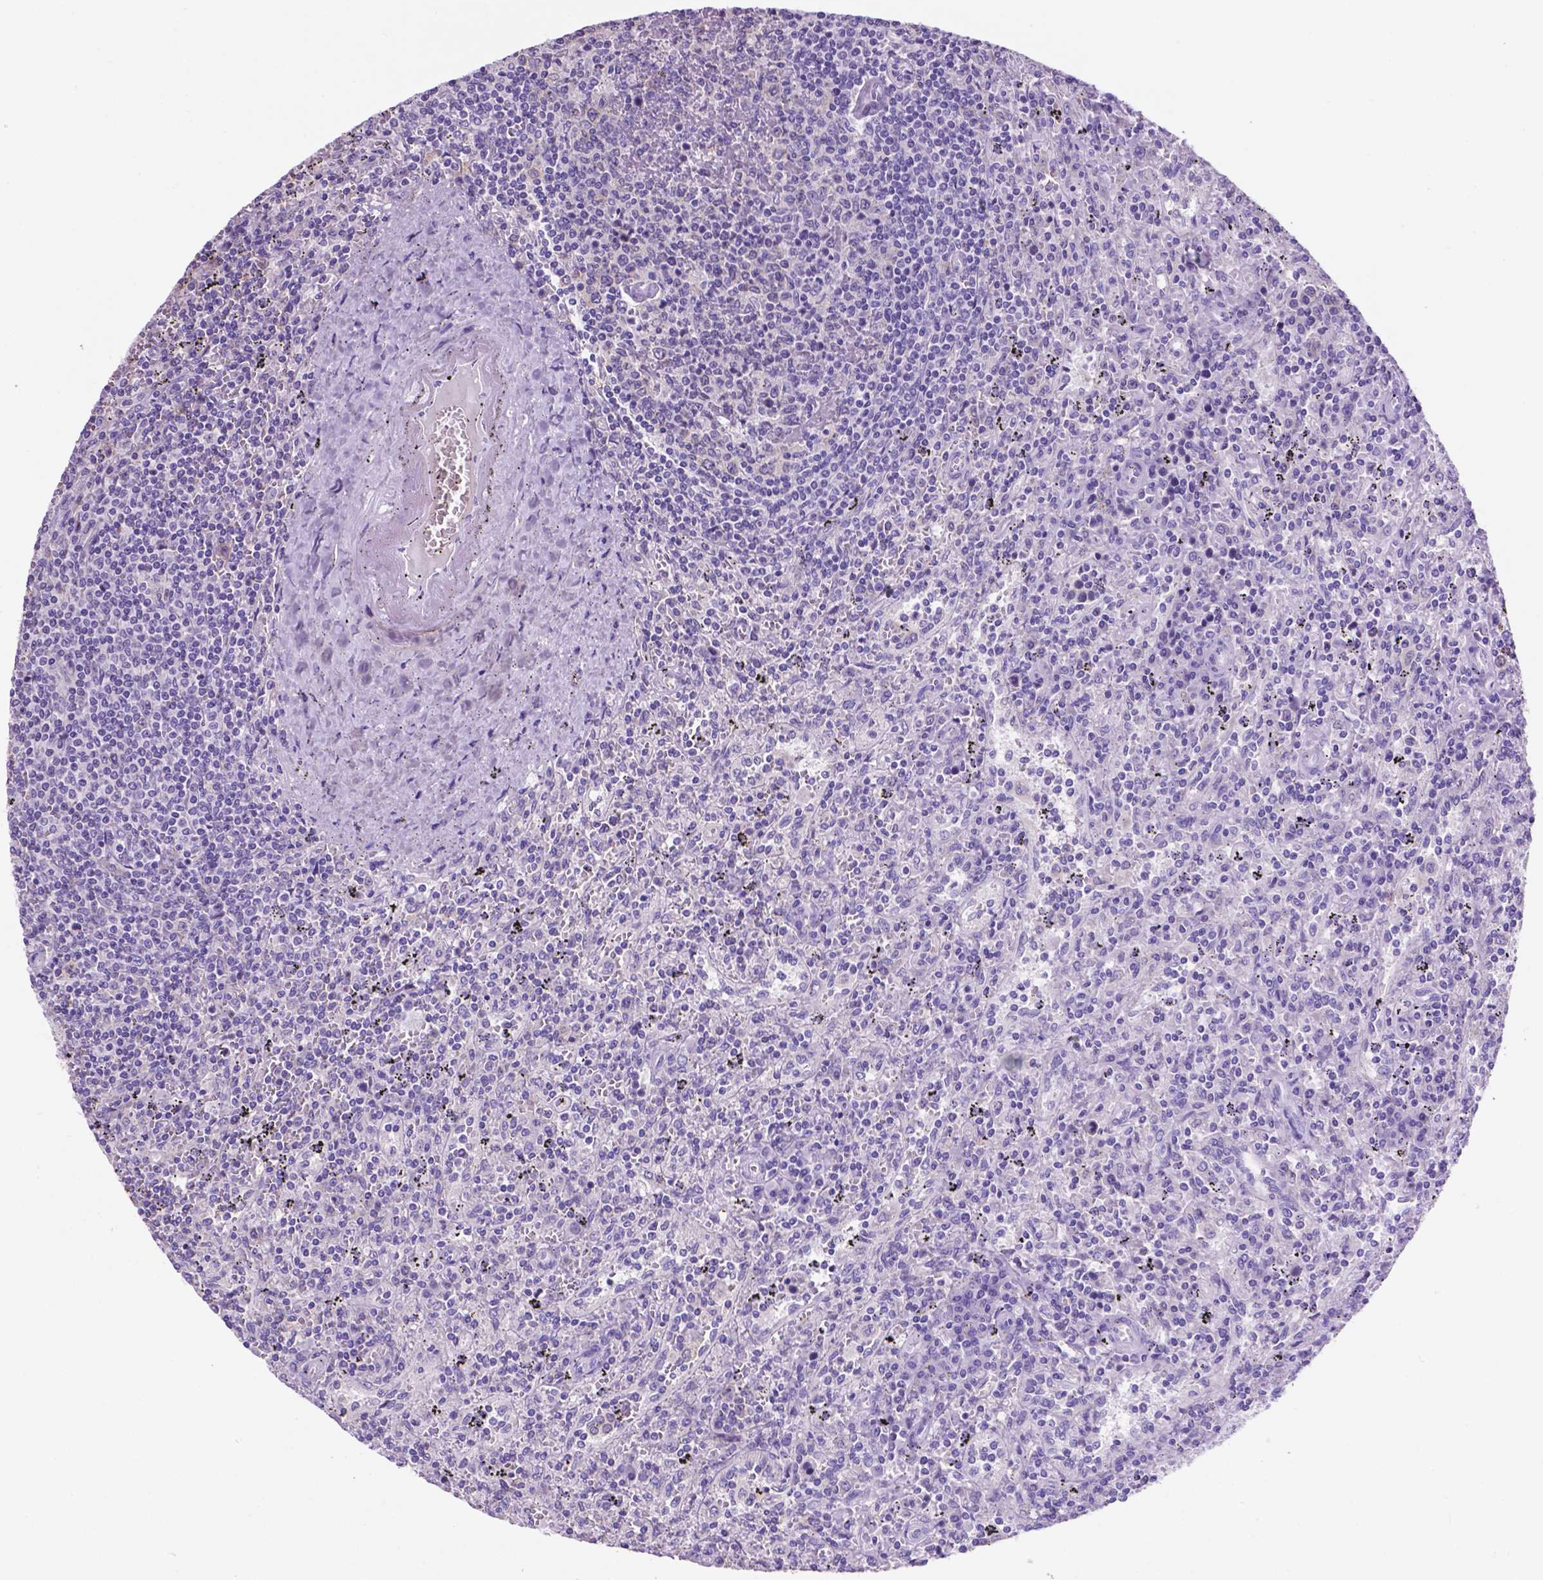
{"staining": {"intensity": "negative", "quantity": "none", "location": "none"}, "tissue": "lymphoma", "cell_type": "Tumor cells", "image_type": "cancer", "snomed": [{"axis": "morphology", "description": "Malignant lymphoma, non-Hodgkin's type, Low grade"}, {"axis": "topography", "description": "Spleen"}], "caption": "DAB (3,3'-diaminobenzidine) immunohistochemical staining of human malignant lymphoma, non-Hodgkin's type (low-grade) shows no significant expression in tumor cells.", "gene": "SPDYA", "patient": {"sex": "male", "age": 62}}